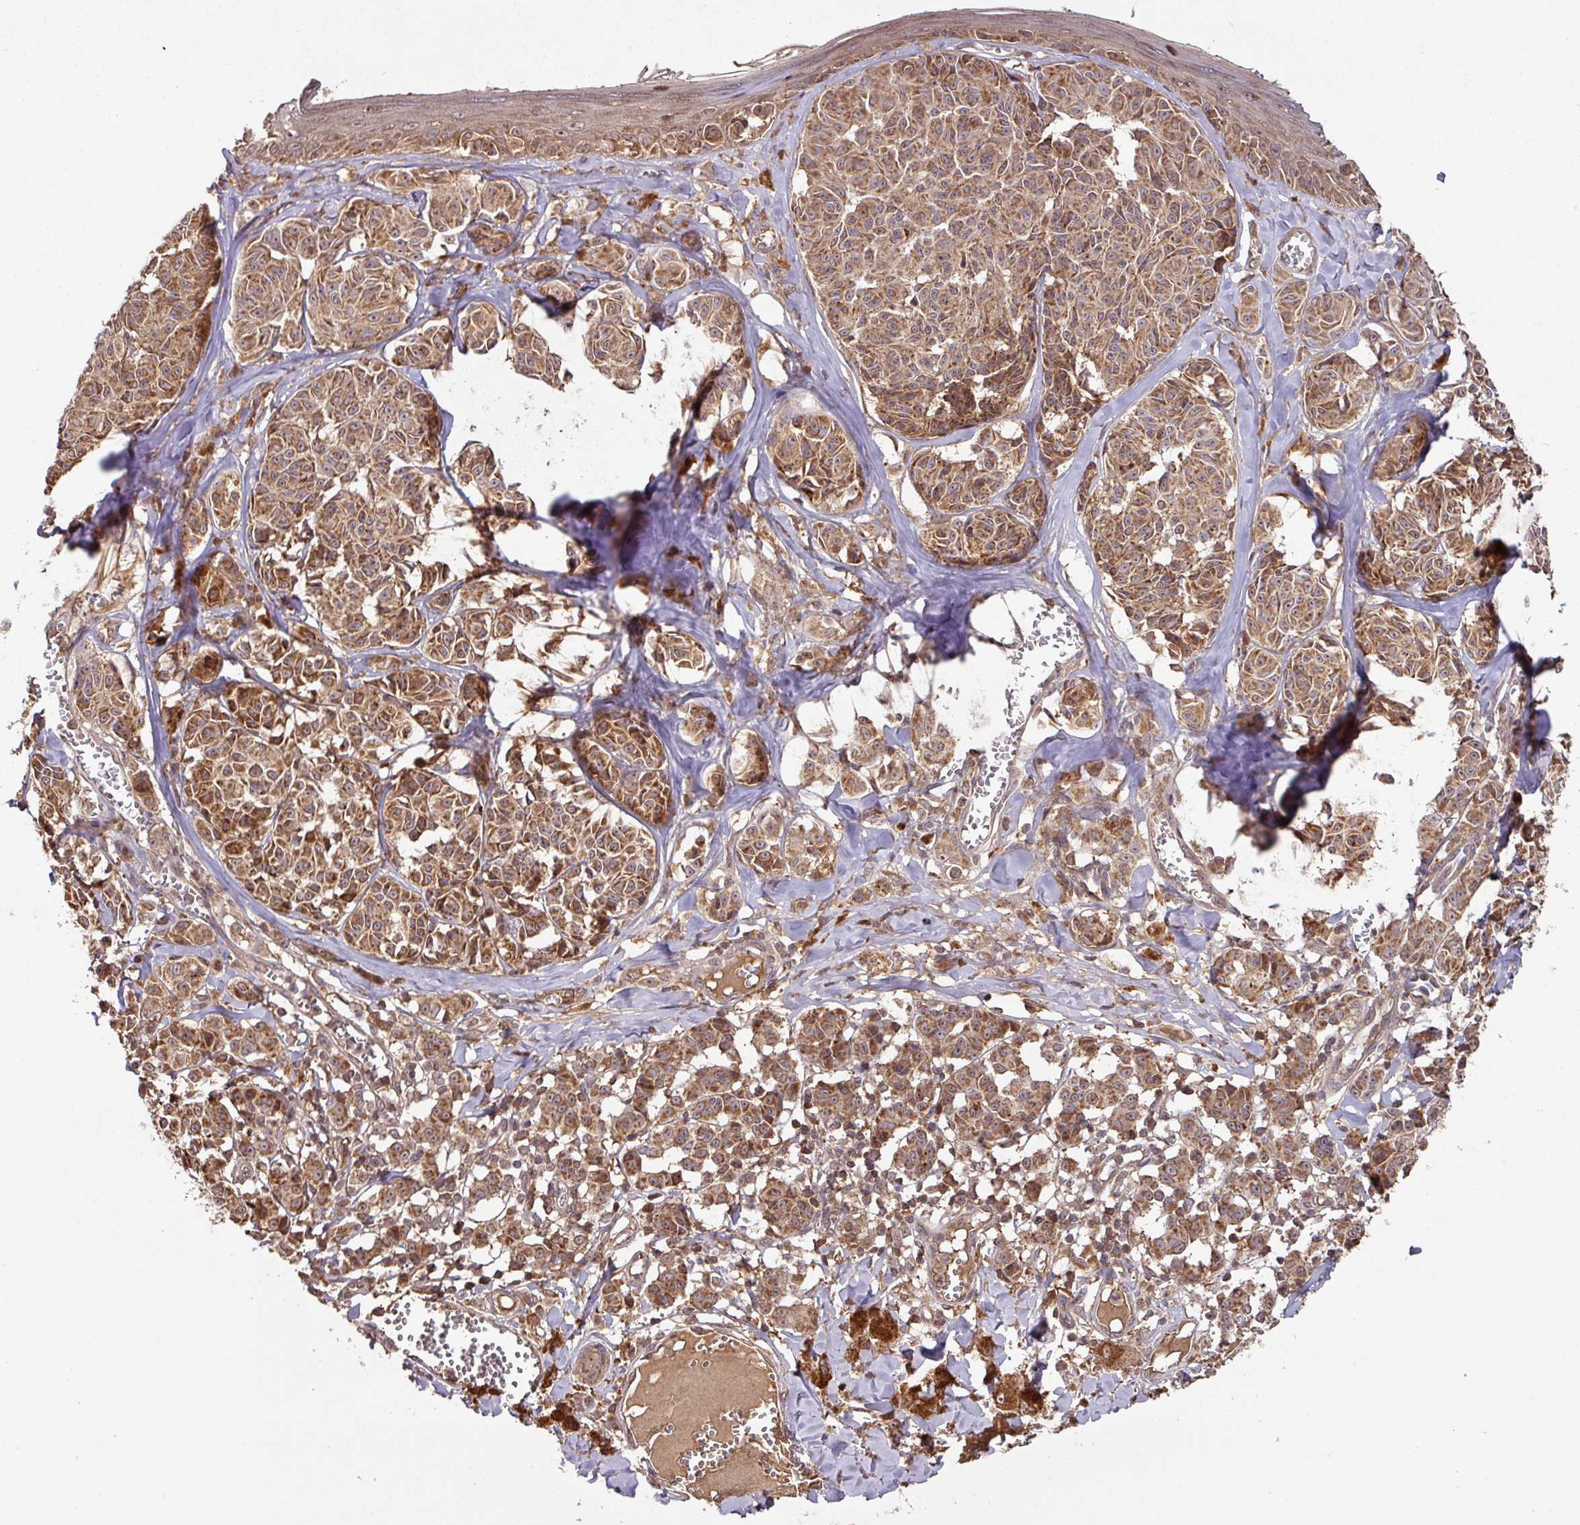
{"staining": {"intensity": "strong", "quantity": ">75%", "location": "cytoplasmic/membranous,nuclear"}, "tissue": "melanoma", "cell_type": "Tumor cells", "image_type": "cancer", "snomed": [{"axis": "morphology", "description": "Malignant melanoma, NOS"}, {"axis": "topography", "description": "Skin"}], "caption": "Strong cytoplasmic/membranous and nuclear expression for a protein is present in approximately >75% of tumor cells of melanoma using immunohistochemistry (IHC).", "gene": "MRRF", "patient": {"sex": "female", "age": 43}}